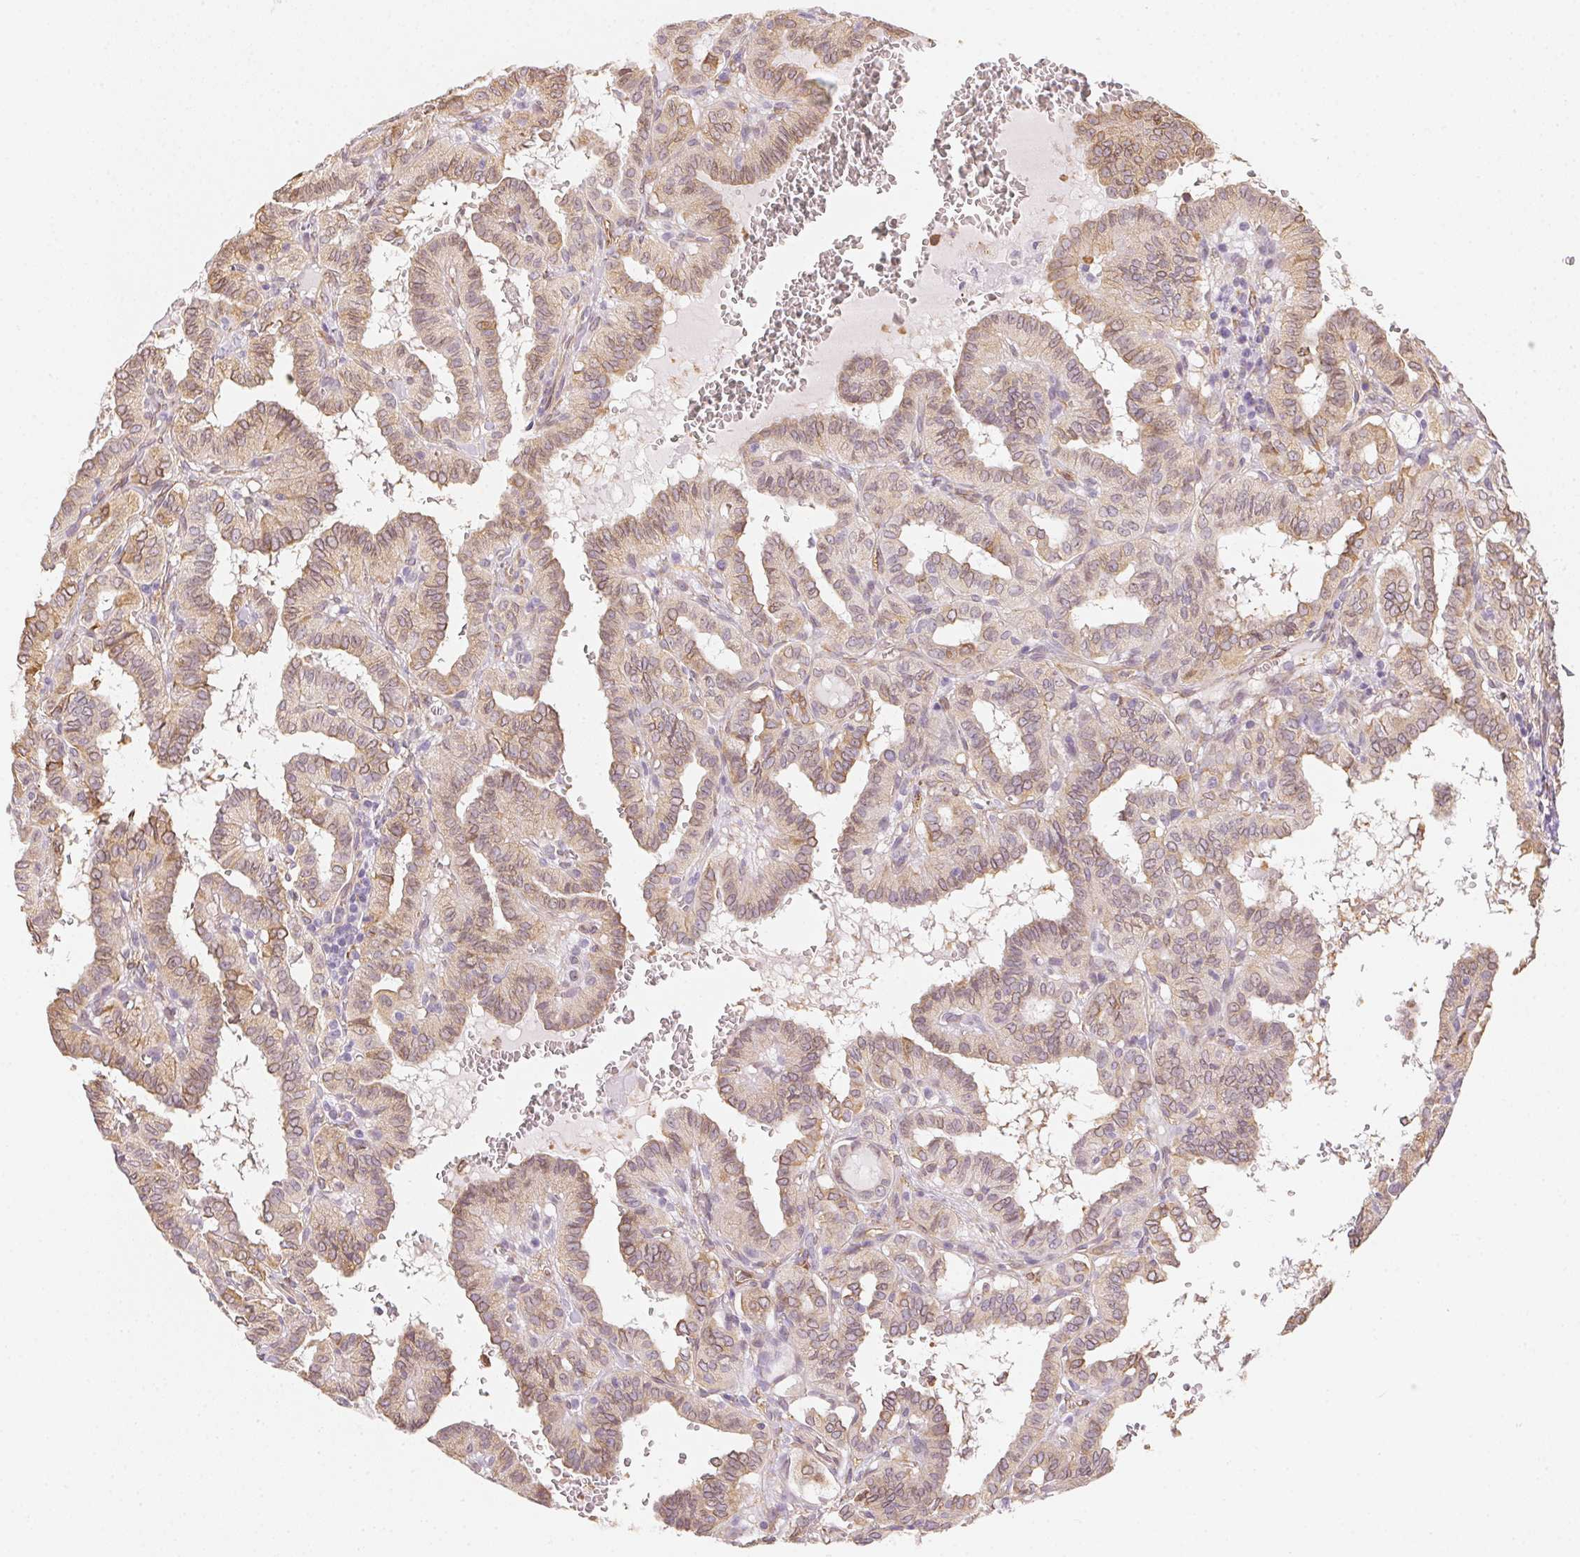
{"staining": {"intensity": "weak", "quantity": ">75%", "location": "cytoplasmic/membranous"}, "tissue": "thyroid cancer", "cell_type": "Tumor cells", "image_type": "cancer", "snomed": [{"axis": "morphology", "description": "Papillary adenocarcinoma, NOS"}, {"axis": "topography", "description": "Thyroid gland"}], "caption": "Thyroid papillary adenocarcinoma stained for a protein (brown) reveals weak cytoplasmic/membranous positive staining in about >75% of tumor cells.", "gene": "RSBN1", "patient": {"sex": "female", "age": 21}}